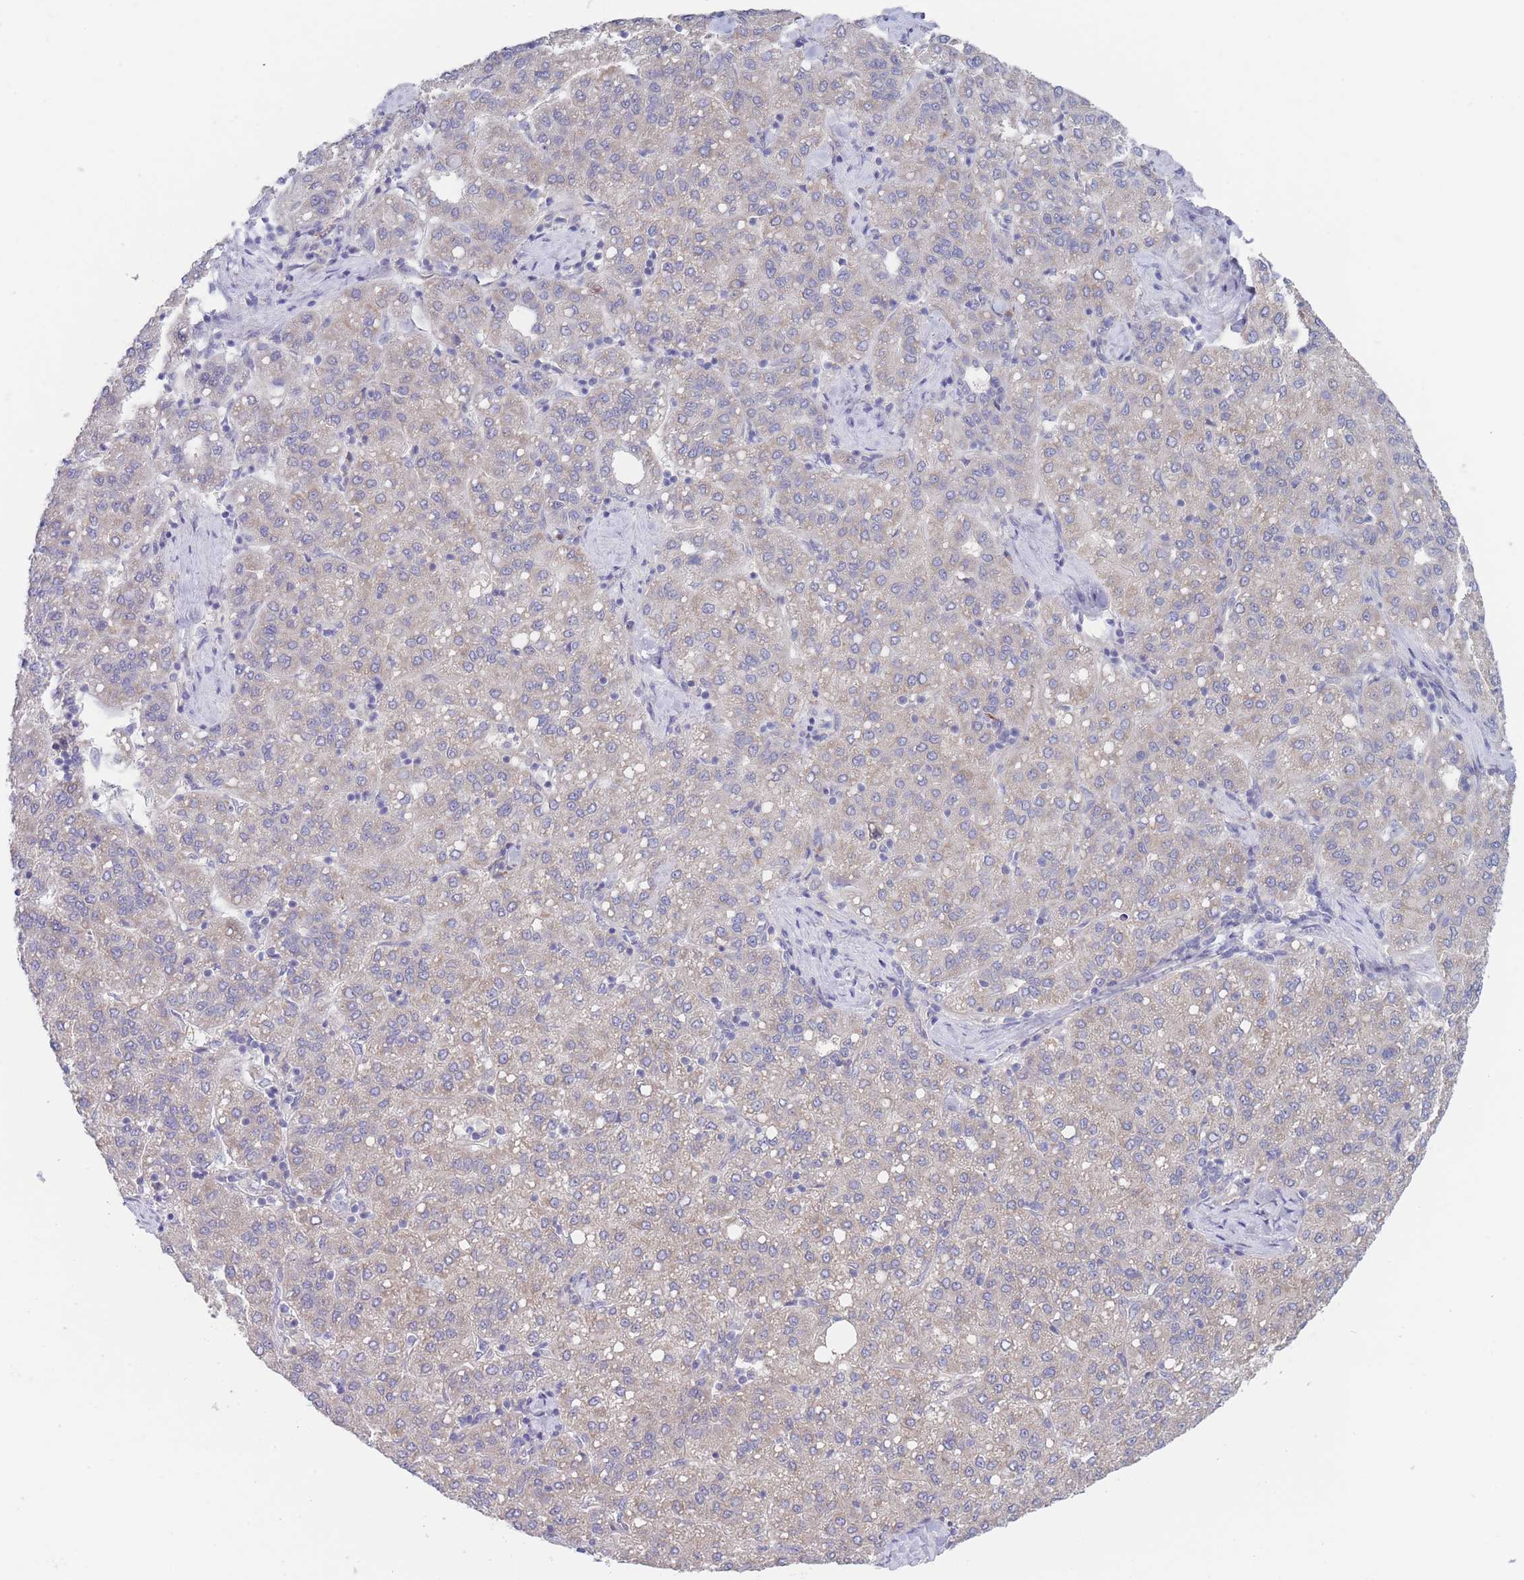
{"staining": {"intensity": "weak", "quantity": "25%-75%", "location": "cytoplasmic/membranous"}, "tissue": "liver cancer", "cell_type": "Tumor cells", "image_type": "cancer", "snomed": [{"axis": "morphology", "description": "Carcinoma, Hepatocellular, NOS"}, {"axis": "topography", "description": "Liver"}], "caption": "Liver cancer stained with a protein marker displays weak staining in tumor cells.", "gene": "ZNF281", "patient": {"sex": "male", "age": 65}}